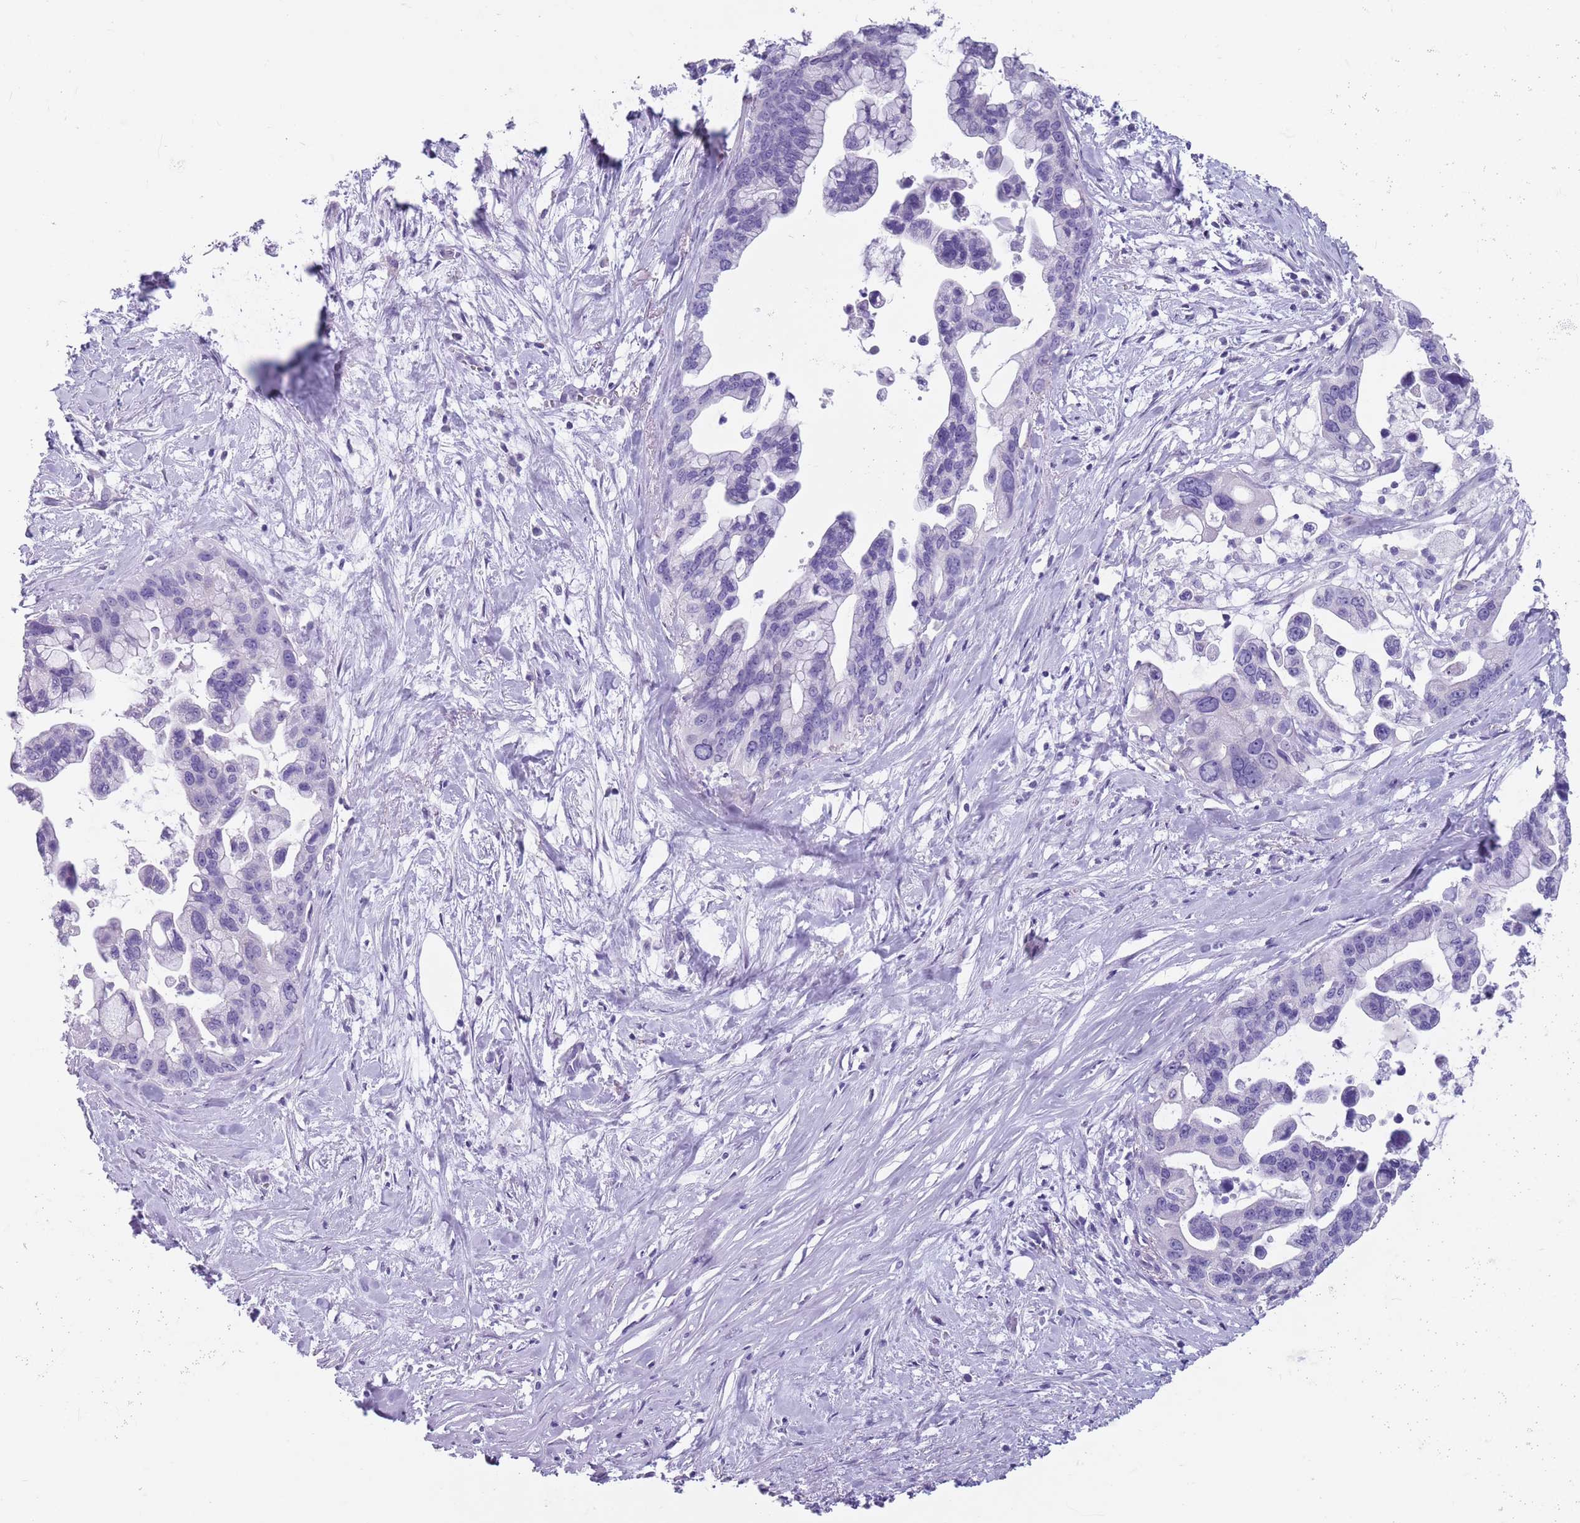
{"staining": {"intensity": "negative", "quantity": "none", "location": "none"}, "tissue": "pancreatic cancer", "cell_type": "Tumor cells", "image_type": "cancer", "snomed": [{"axis": "morphology", "description": "Adenocarcinoma, NOS"}, {"axis": "topography", "description": "Pancreas"}], "caption": "DAB (3,3'-diaminobenzidine) immunohistochemical staining of adenocarcinoma (pancreatic) reveals no significant staining in tumor cells. Brightfield microscopy of immunohistochemistry stained with DAB (3,3'-diaminobenzidine) (brown) and hematoxylin (blue), captured at high magnification.", "gene": "SPESP1", "patient": {"sex": "female", "age": 83}}